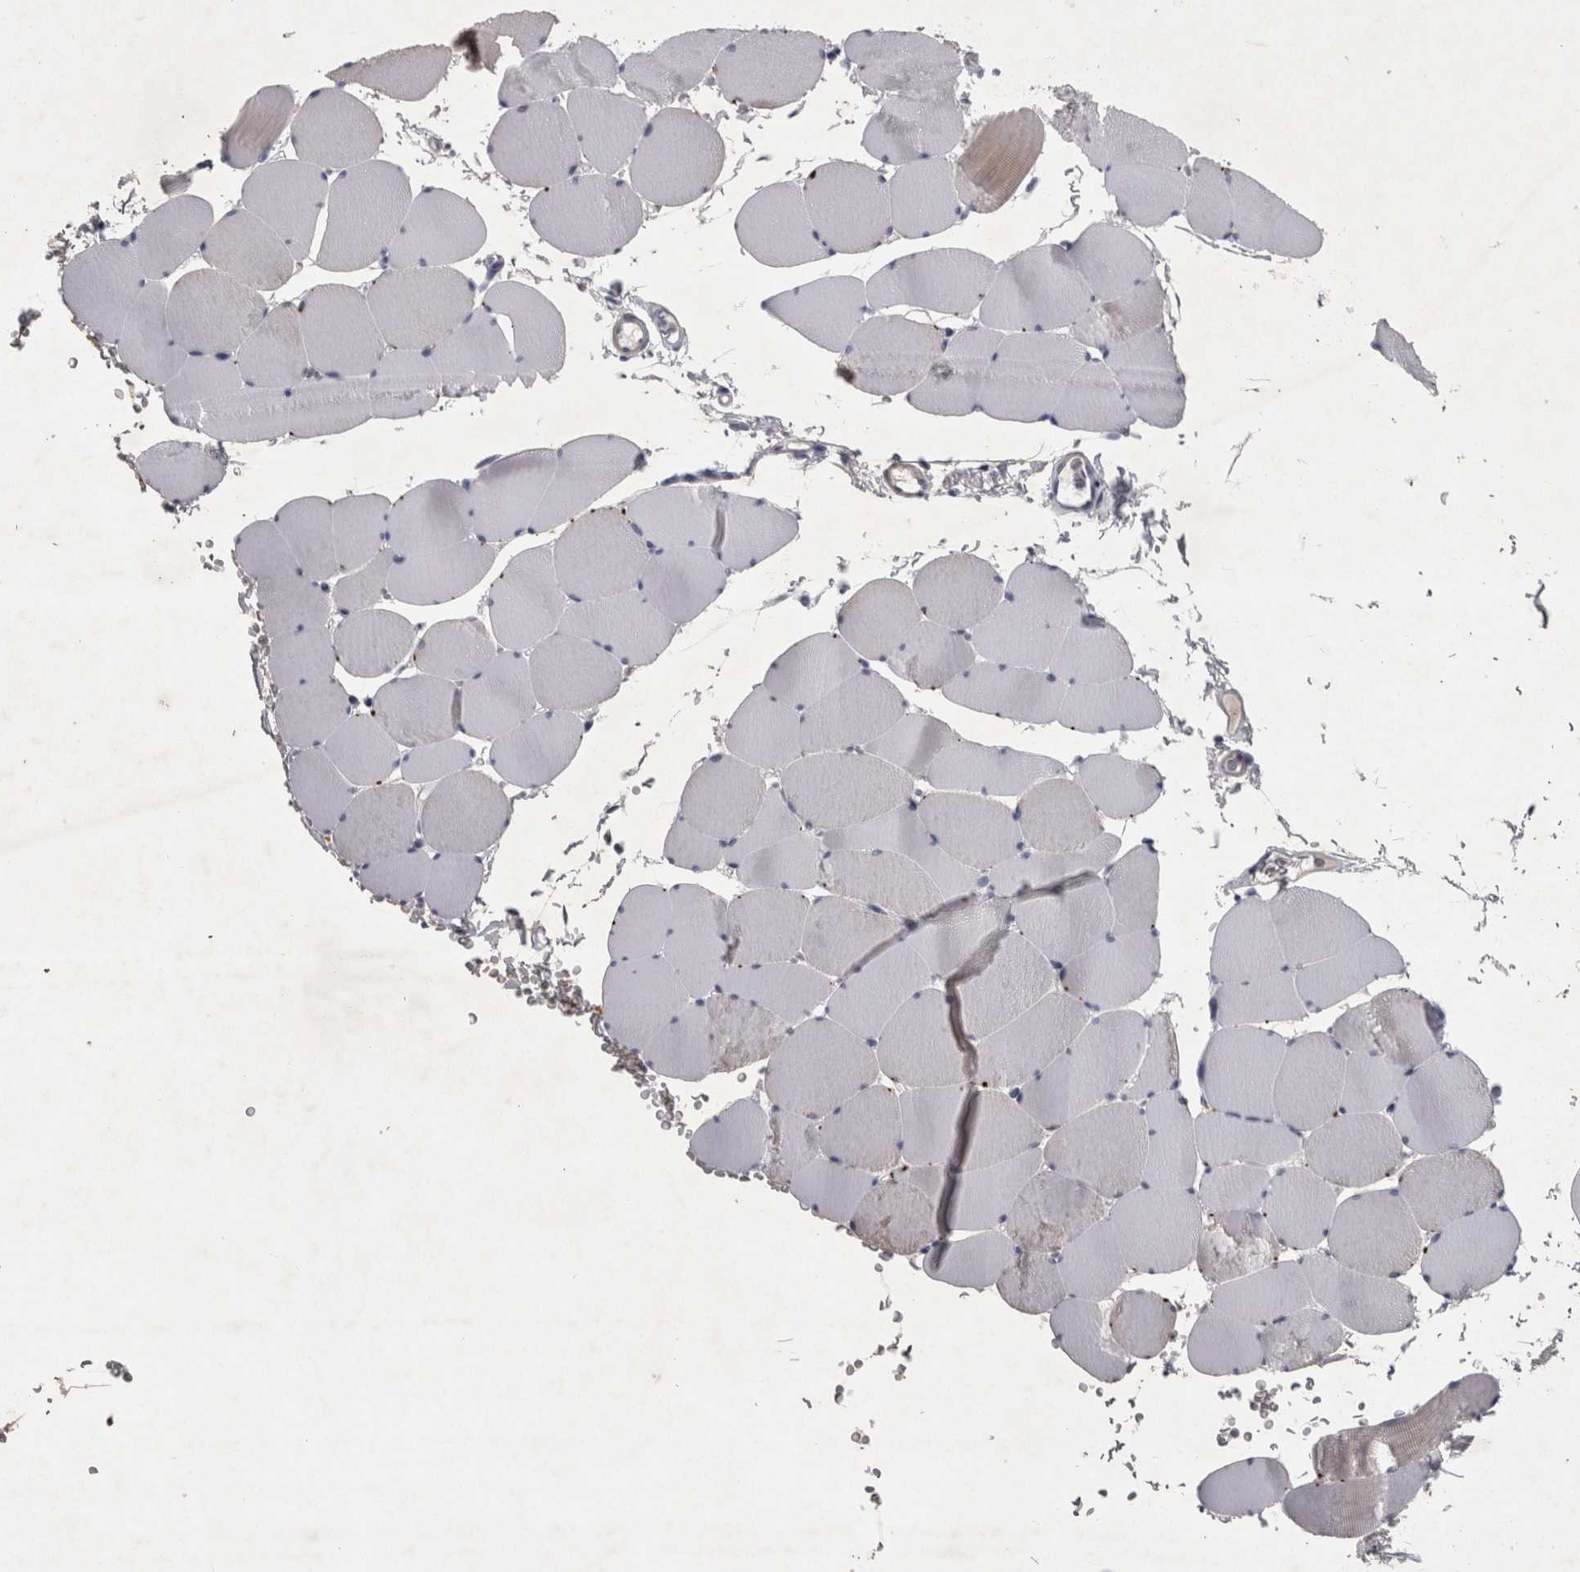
{"staining": {"intensity": "weak", "quantity": "25%-75%", "location": "cytoplasmic/membranous"}, "tissue": "skeletal muscle", "cell_type": "Myocytes", "image_type": "normal", "snomed": [{"axis": "morphology", "description": "Normal tissue, NOS"}, {"axis": "topography", "description": "Skeletal muscle"}], "caption": "Protein staining by IHC displays weak cytoplasmic/membranous expression in about 25%-75% of myocytes in benign skeletal muscle.", "gene": "DBT", "patient": {"sex": "male", "age": 62}}